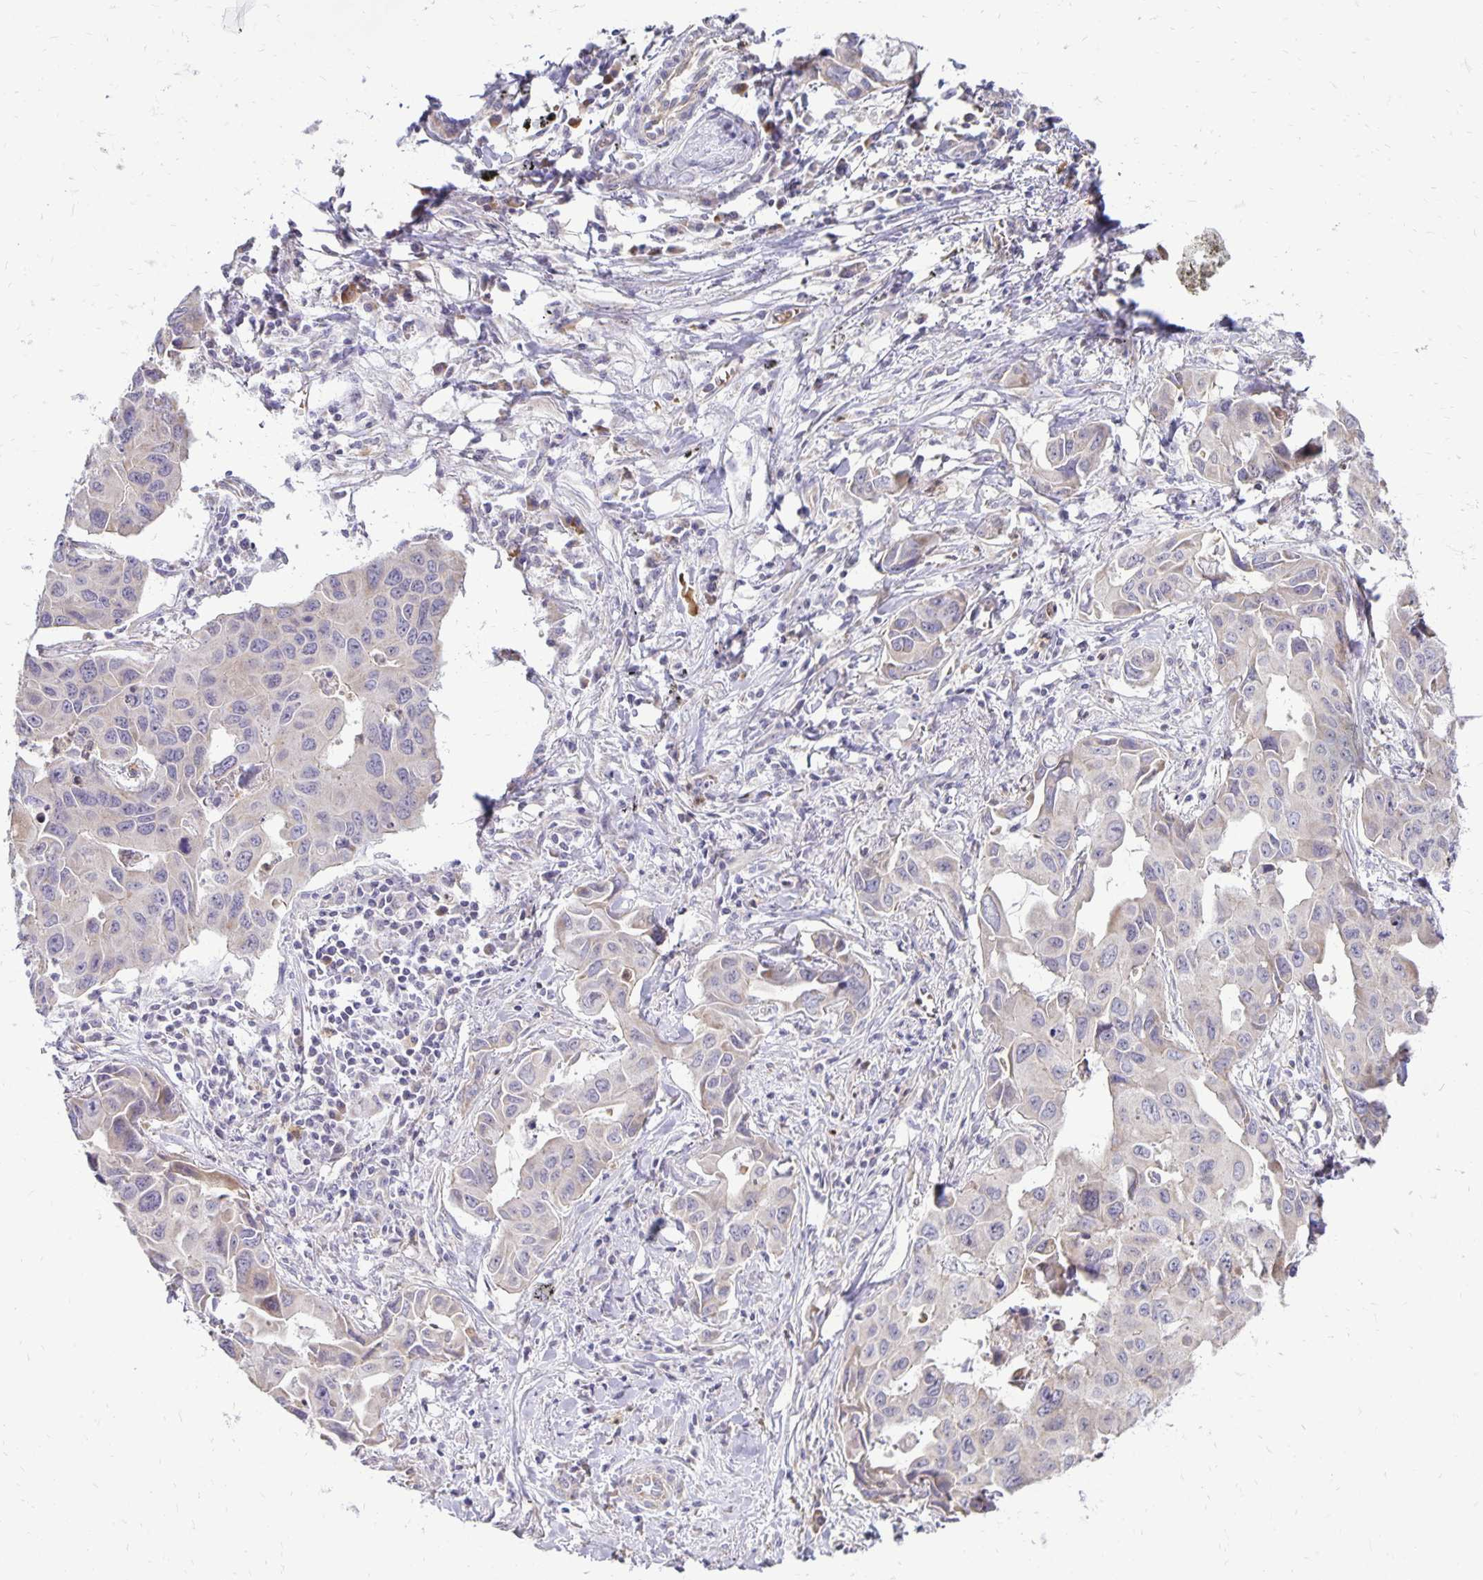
{"staining": {"intensity": "negative", "quantity": "none", "location": "none"}, "tissue": "lung cancer", "cell_type": "Tumor cells", "image_type": "cancer", "snomed": [{"axis": "morphology", "description": "Adenocarcinoma, NOS"}, {"axis": "topography", "description": "Lung"}], "caption": "Micrograph shows no significant protein expression in tumor cells of lung adenocarcinoma.", "gene": "FN3K", "patient": {"sex": "male", "age": 64}}